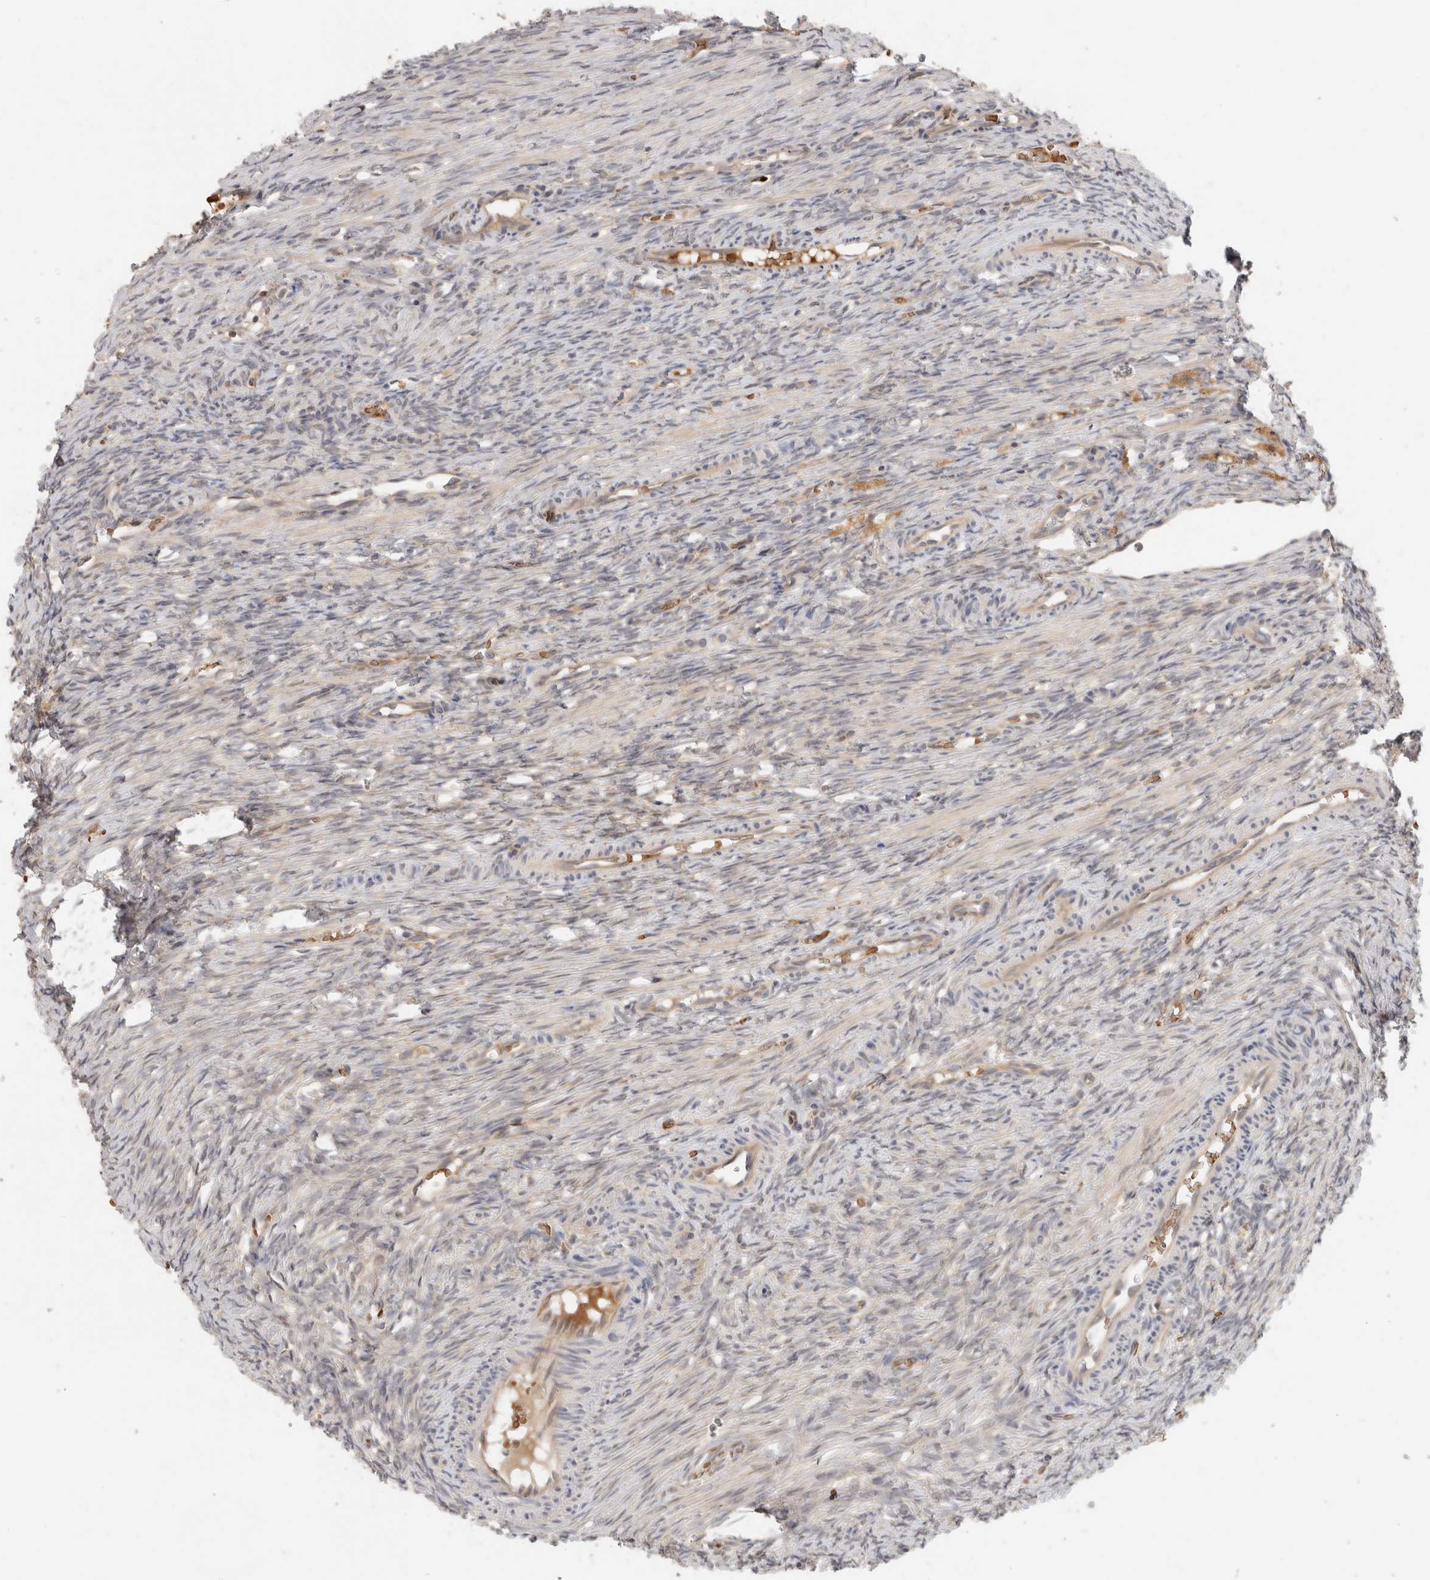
{"staining": {"intensity": "negative", "quantity": "none", "location": "none"}, "tissue": "ovary", "cell_type": "Follicle cells", "image_type": "normal", "snomed": [{"axis": "morphology", "description": "Normal tissue, NOS"}, {"axis": "topography", "description": "Ovary"}], "caption": "Immunohistochemical staining of unremarkable human ovary displays no significant positivity in follicle cells.", "gene": "APOL2", "patient": {"sex": "female", "age": 41}}